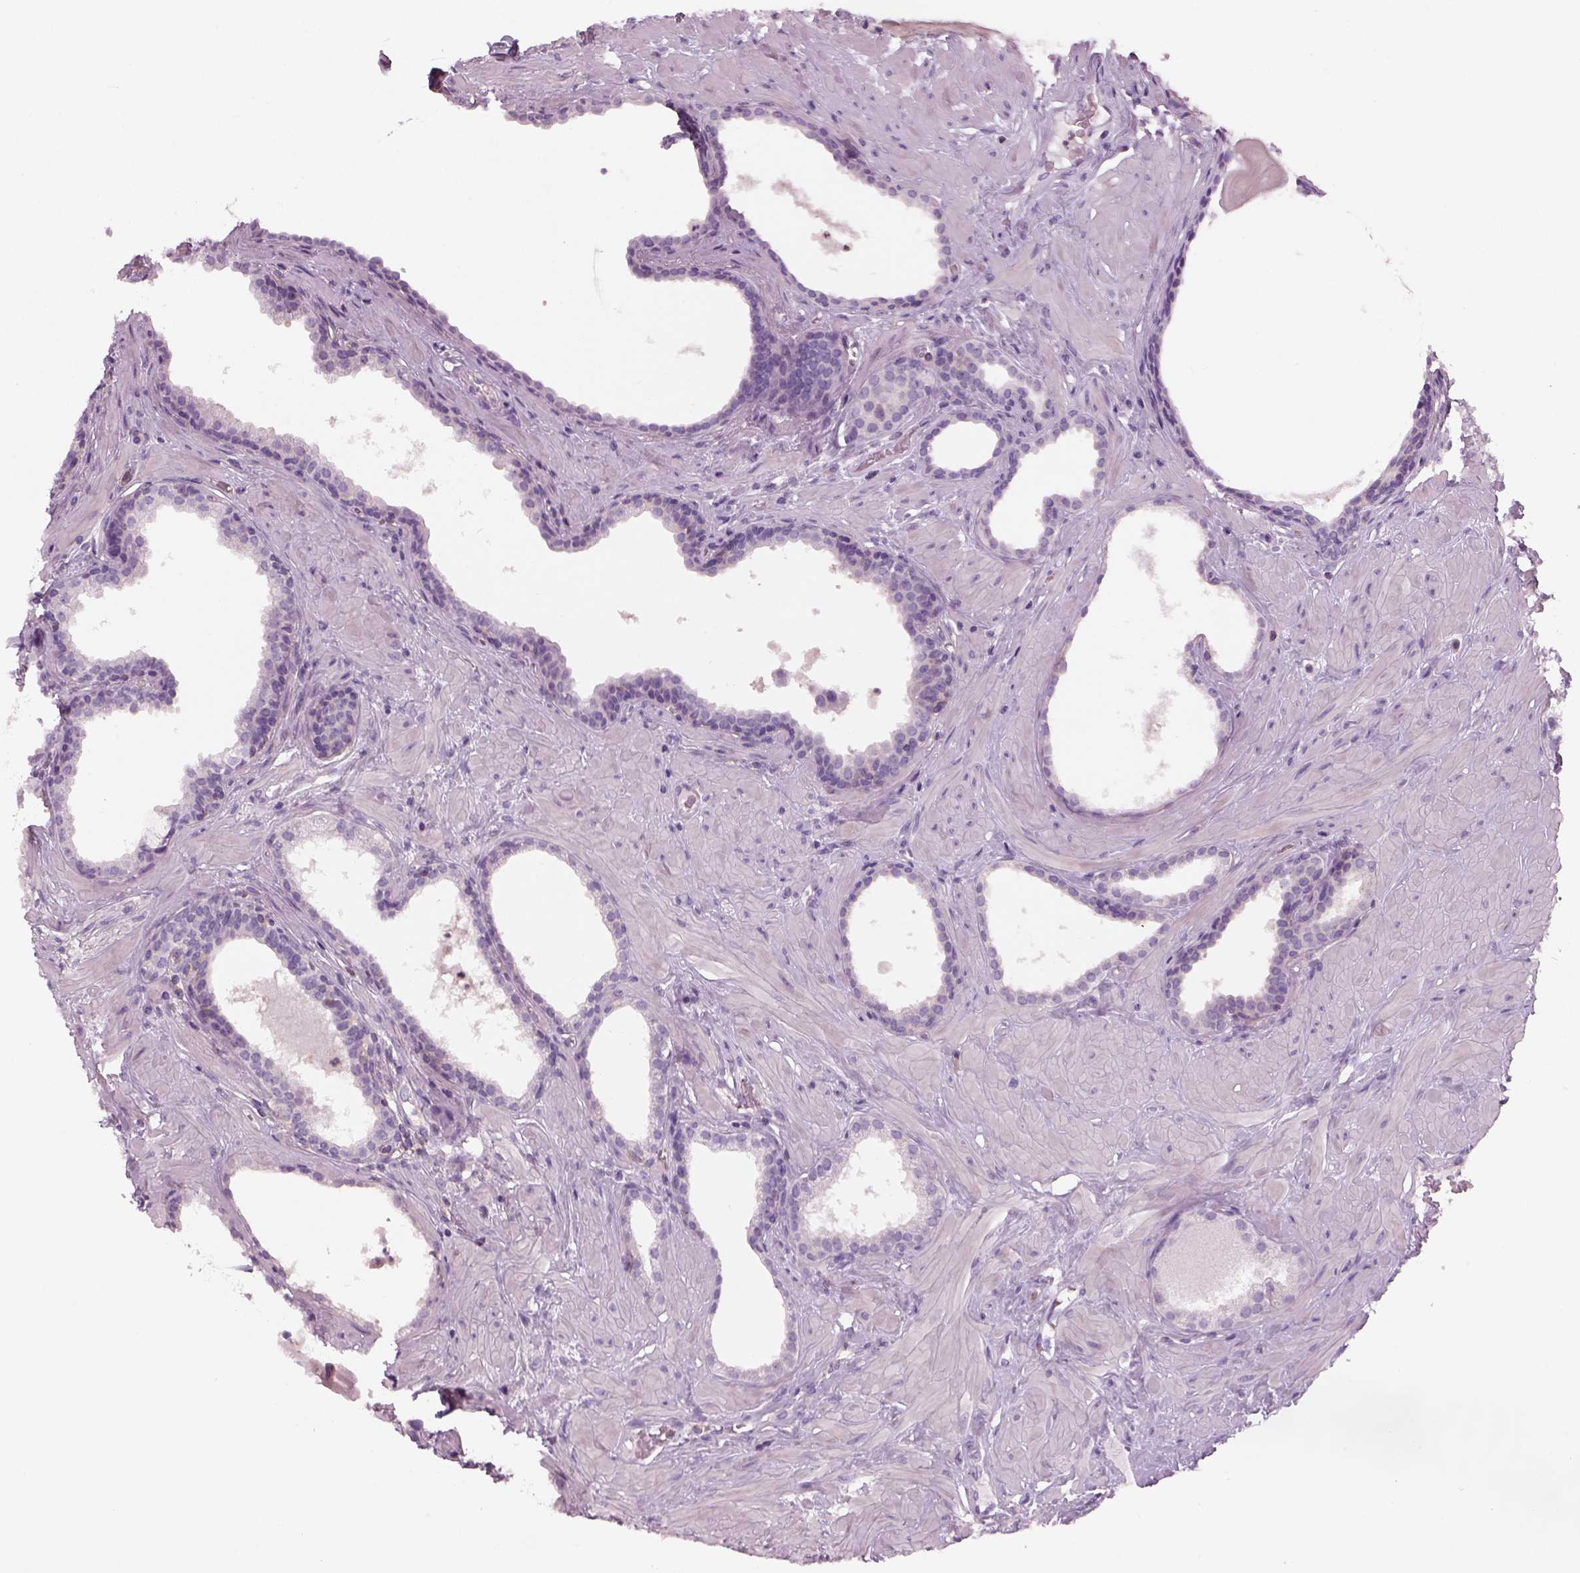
{"staining": {"intensity": "negative", "quantity": "none", "location": "none"}, "tissue": "prostate", "cell_type": "Glandular cells", "image_type": "normal", "snomed": [{"axis": "morphology", "description": "Normal tissue, NOS"}, {"axis": "topography", "description": "Prostate"}], "caption": "Immunohistochemistry (IHC) image of benign prostate stained for a protein (brown), which demonstrates no staining in glandular cells.", "gene": "SLC1A7", "patient": {"sex": "male", "age": 48}}